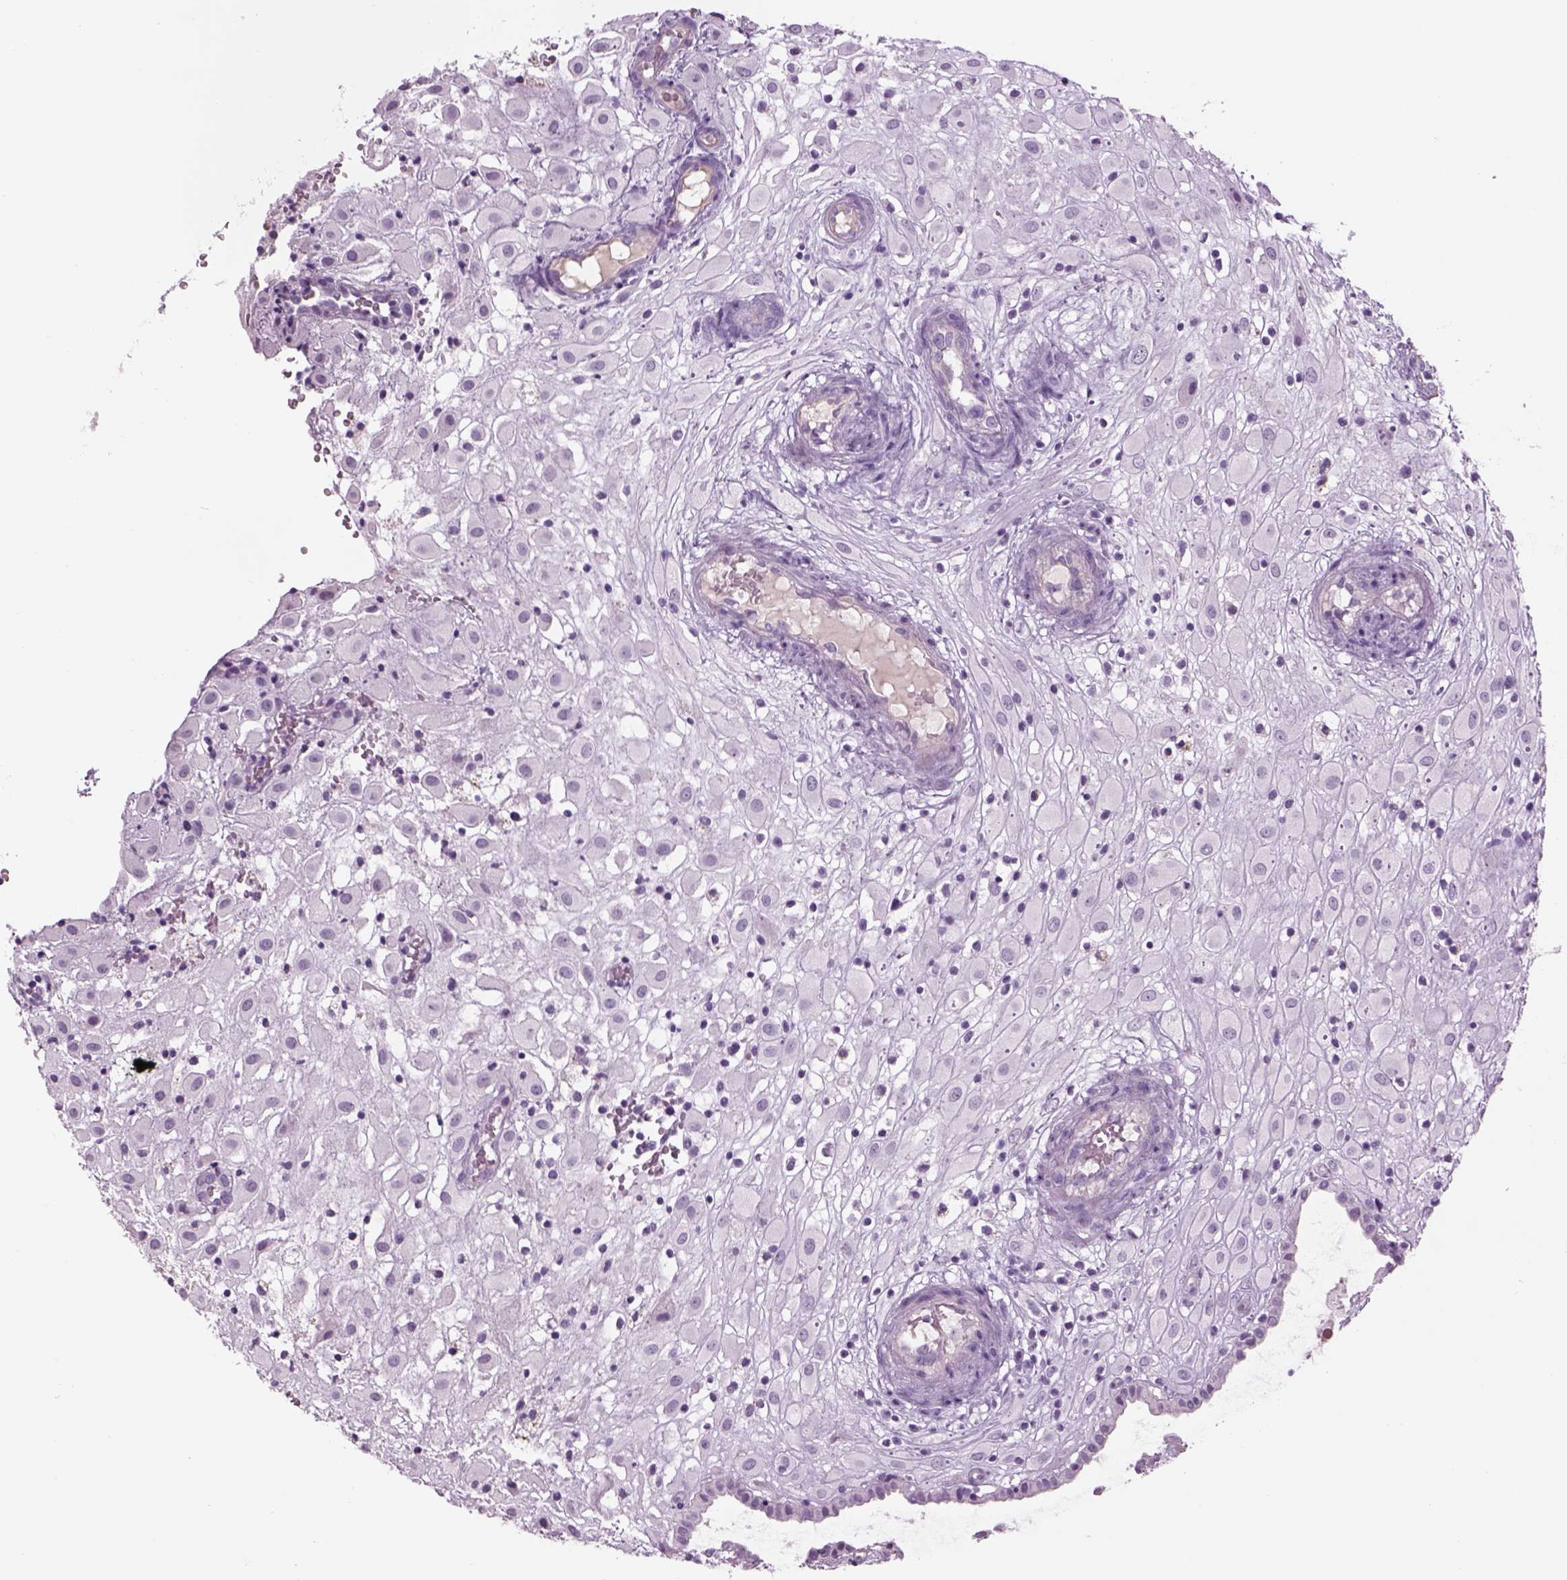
{"staining": {"intensity": "negative", "quantity": "none", "location": "none"}, "tissue": "placenta", "cell_type": "Decidual cells", "image_type": "normal", "snomed": [{"axis": "morphology", "description": "Normal tissue, NOS"}, {"axis": "topography", "description": "Placenta"}], "caption": "Immunohistochemistry (IHC) image of unremarkable placenta stained for a protein (brown), which shows no staining in decidual cells. (DAB (3,3'-diaminobenzidine) IHC, high magnification).", "gene": "GAS2L2", "patient": {"sex": "female", "age": 24}}